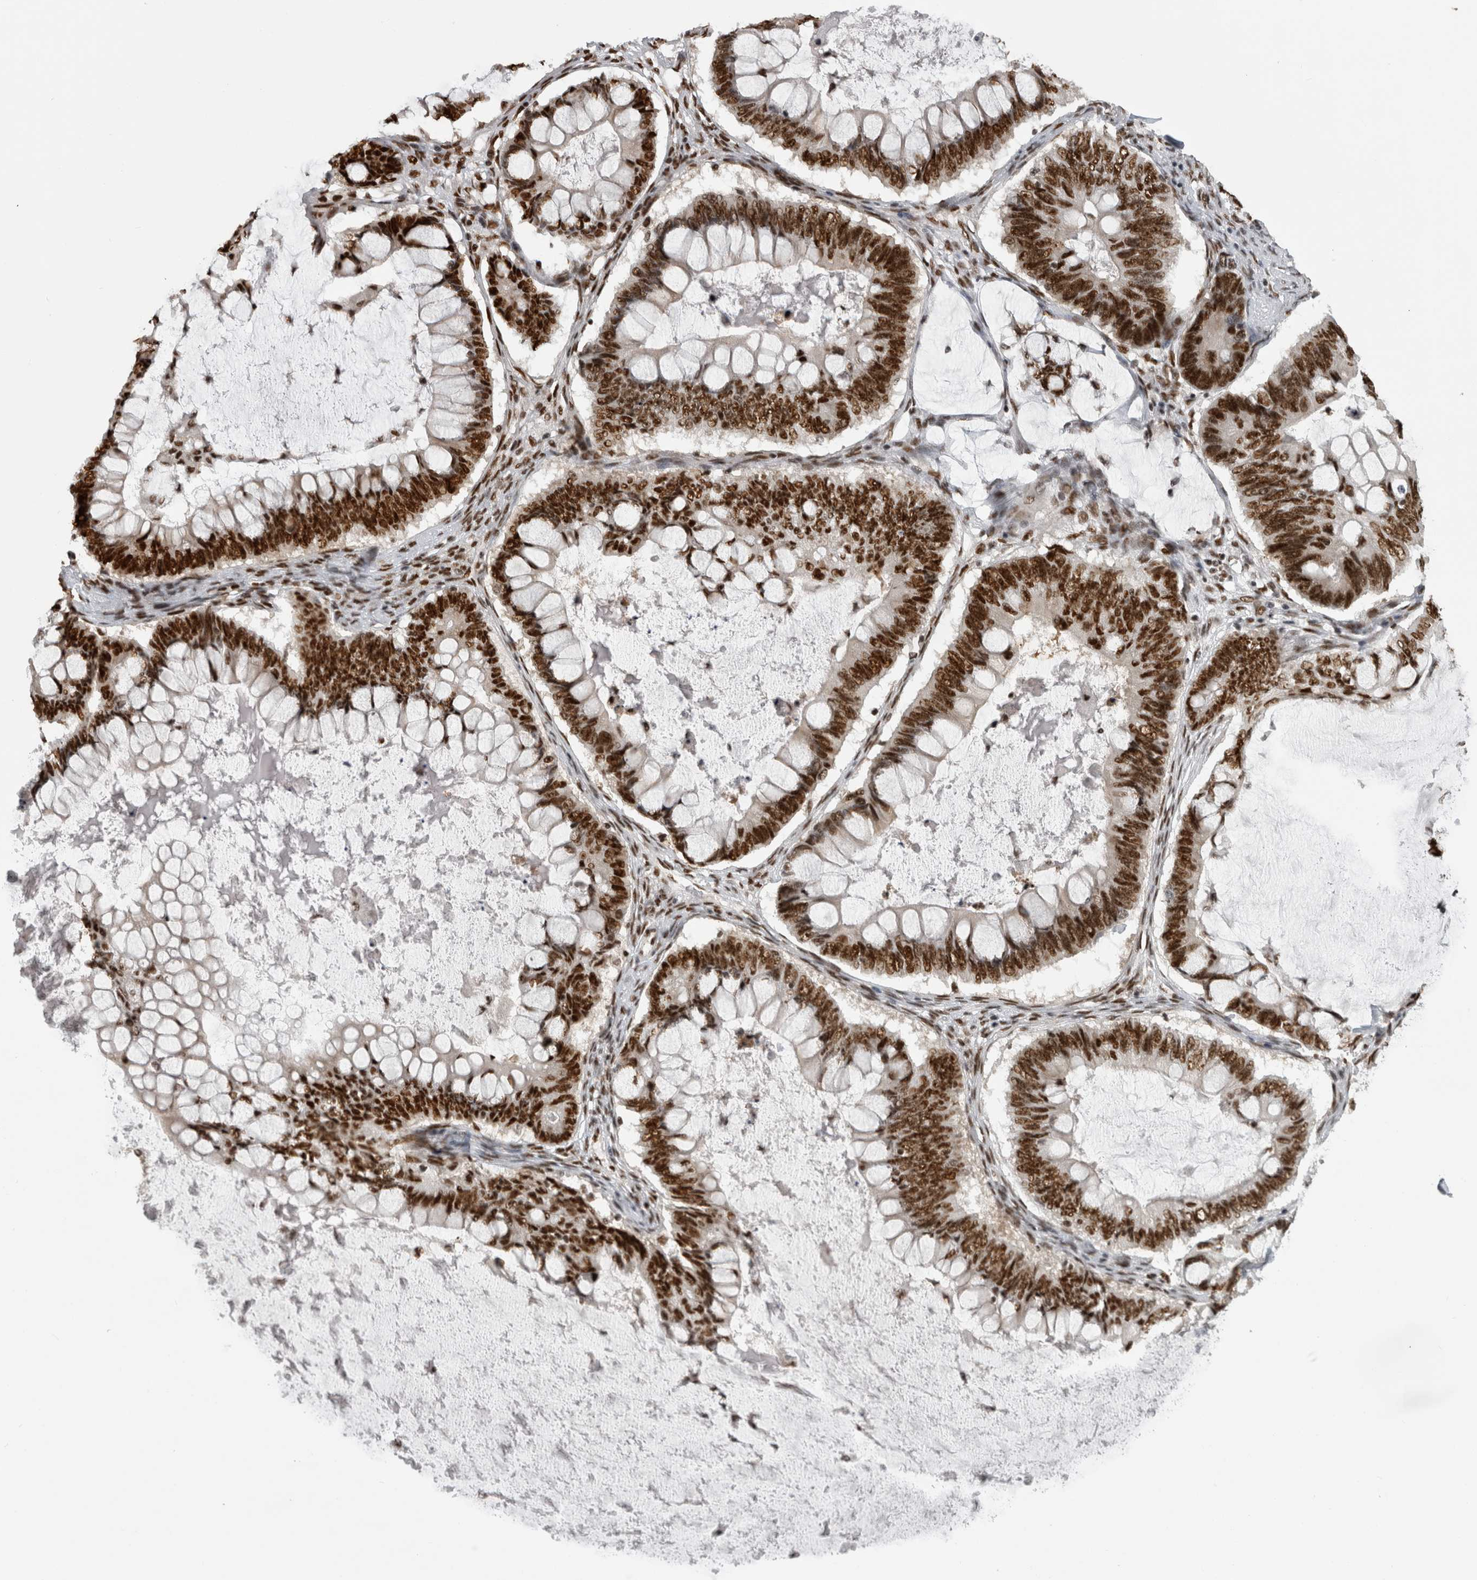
{"staining": {"intensity": "strong", "quantity": ">75%", "location": "nuclear"}, "tissue": "ovarian cancer", "cell_type": "Tumor cells", "image_type": "cancer", "snomed": [{"axis": "morphology", "description": "Cystadenocarcinoma, mucinous, NOS"}, {"axis": "topography", "description": "Ovary"}], "caption": "Immunohistochemical staining of human ovarian cancer shows strong nuclear protein positivity in approximately >75% of tumor cells.", "gene": "ZSCAN2", "patient": {"sex": "female", "age": 61}}